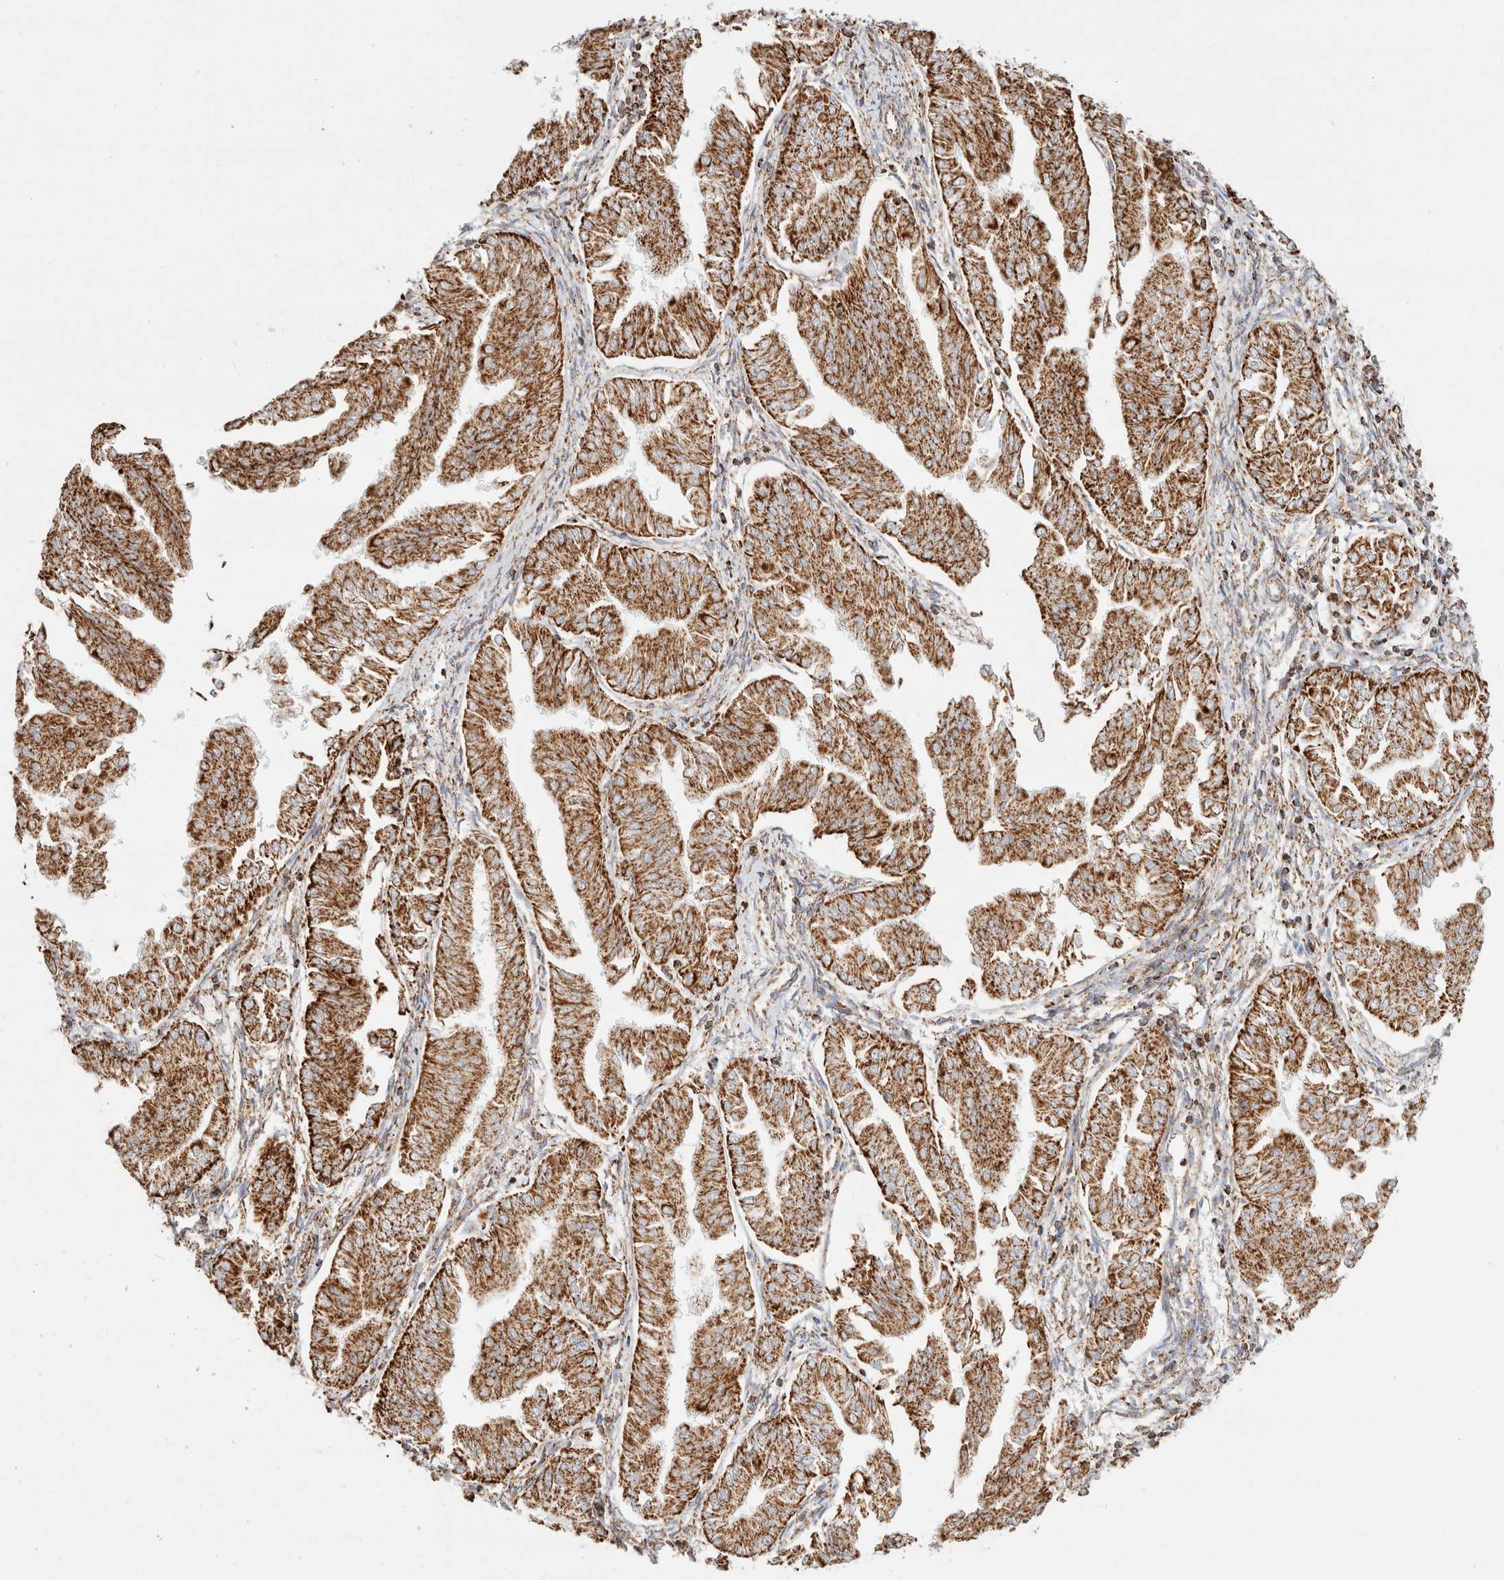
{"staining": {"intensity": "strong", "quantity": ">75%", "location": "cytoplasmic/membranous"}, "tissue": "endometrial cancer", "cell_type": "Tumor cells", "image_type": "cancer", "snomed": [{"axis": "morphology", "description": "Adenocarcinoma, NOS"}, {"axis": "topography", "description": "Endometrium"}], "caption": "About >75% of tumor cells in adenocarcinoma (endometrial) exhibit strong cytoplasmic/membranous protein expression as visualized by brown immunohistochemical staining.", "gene": "PHB2", "patient": {"sex": "female", "age": 53}}